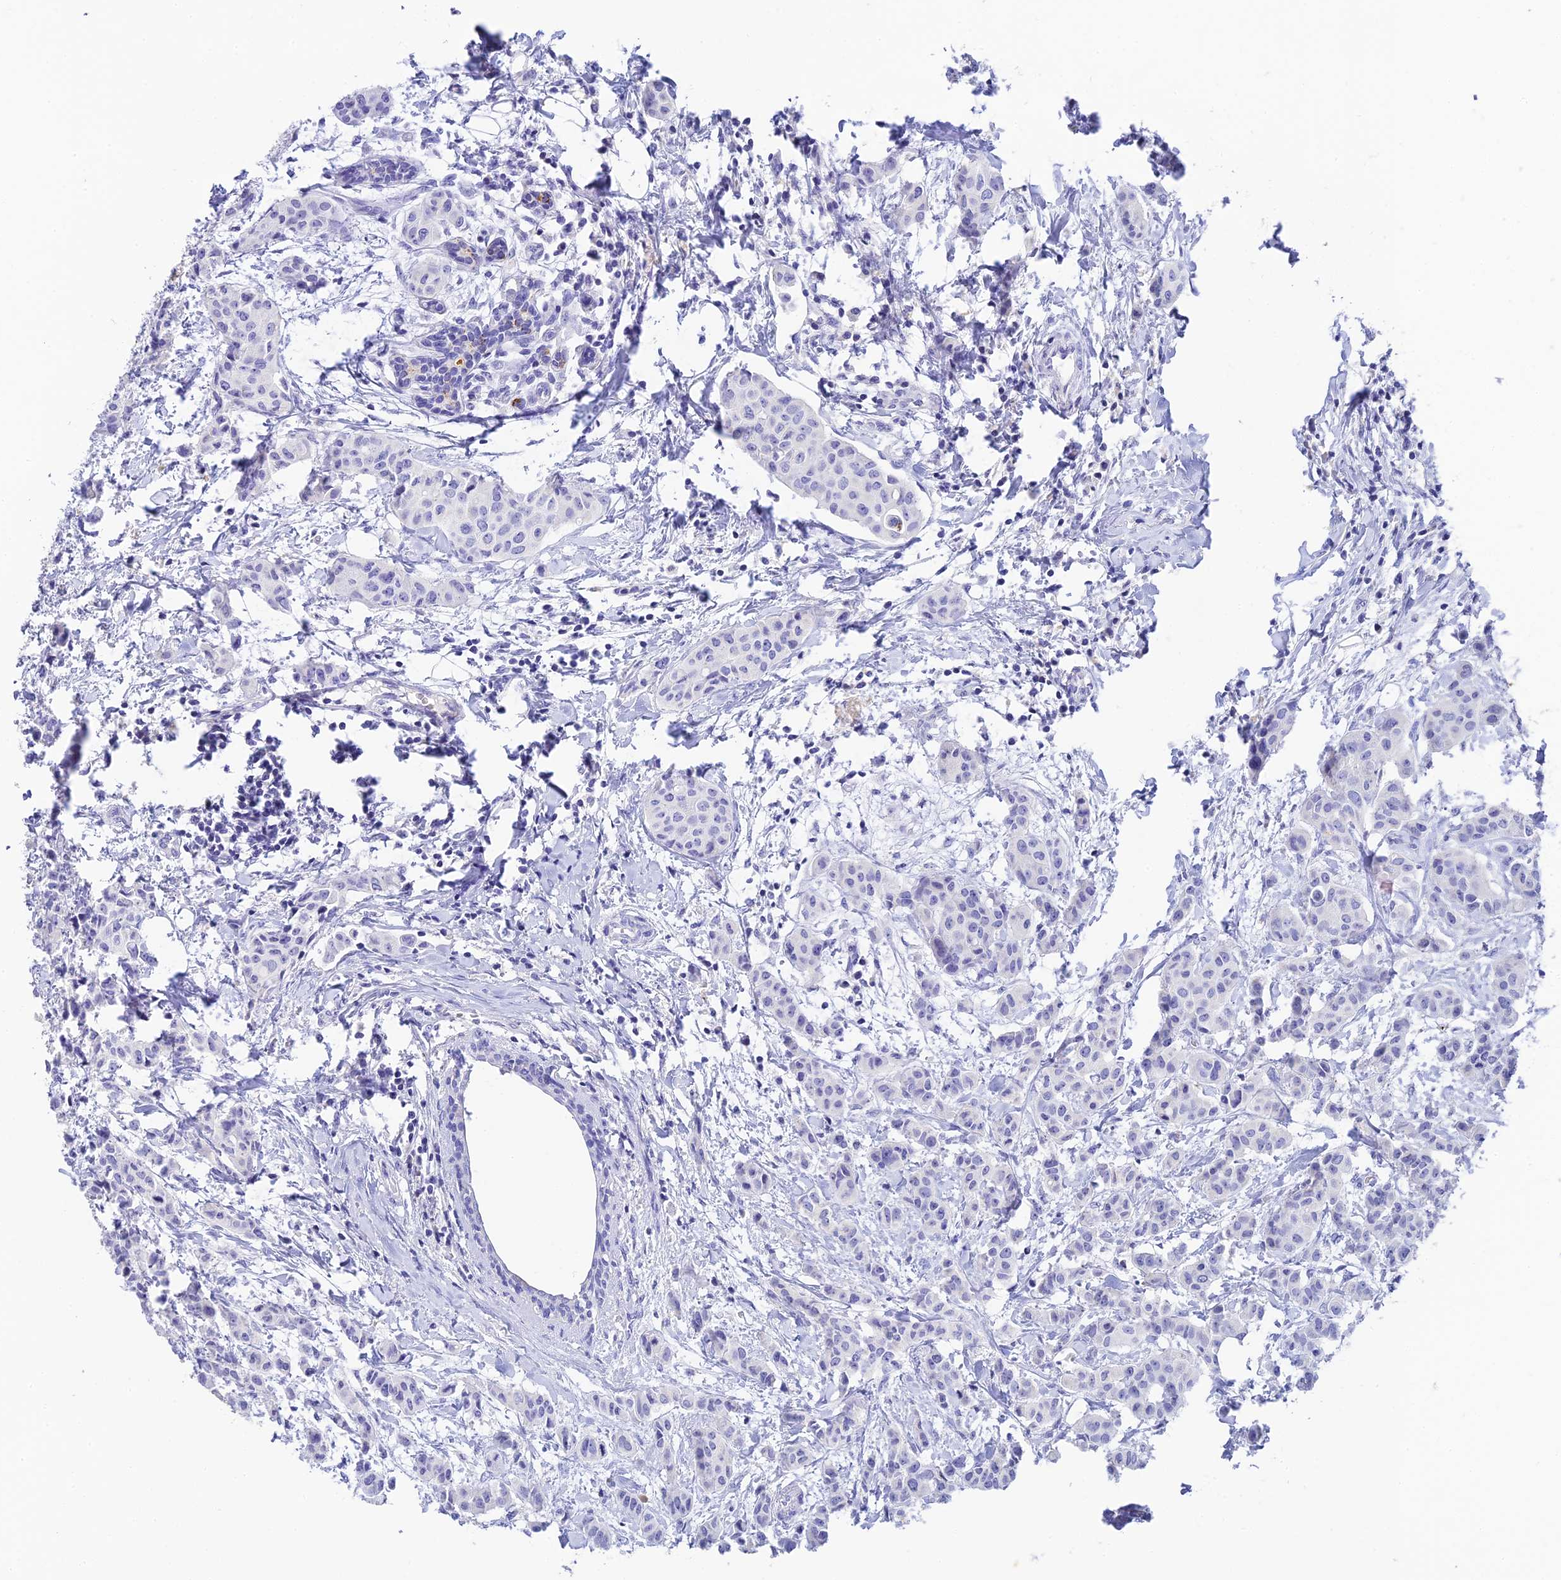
{"staining": {"intensity": "negative", "quantity": "none", "location": "none"}, "tissue": "breast cancer", "cell_type": "Tumor cells", "image_type": "cancer", "snomed": [{"axis": "morphology", "description": "Duct carcinoma"}, {"axis": "topography", "description": "Breast"}], "caption": "A high-resolution image shows IHC staining of breast cancer (infiltrating ductal carcinoma), which exhibits no significant staining in tumor cells.", "gene": "C12orf29", "patient": {"sex": "female", "age": 40}}